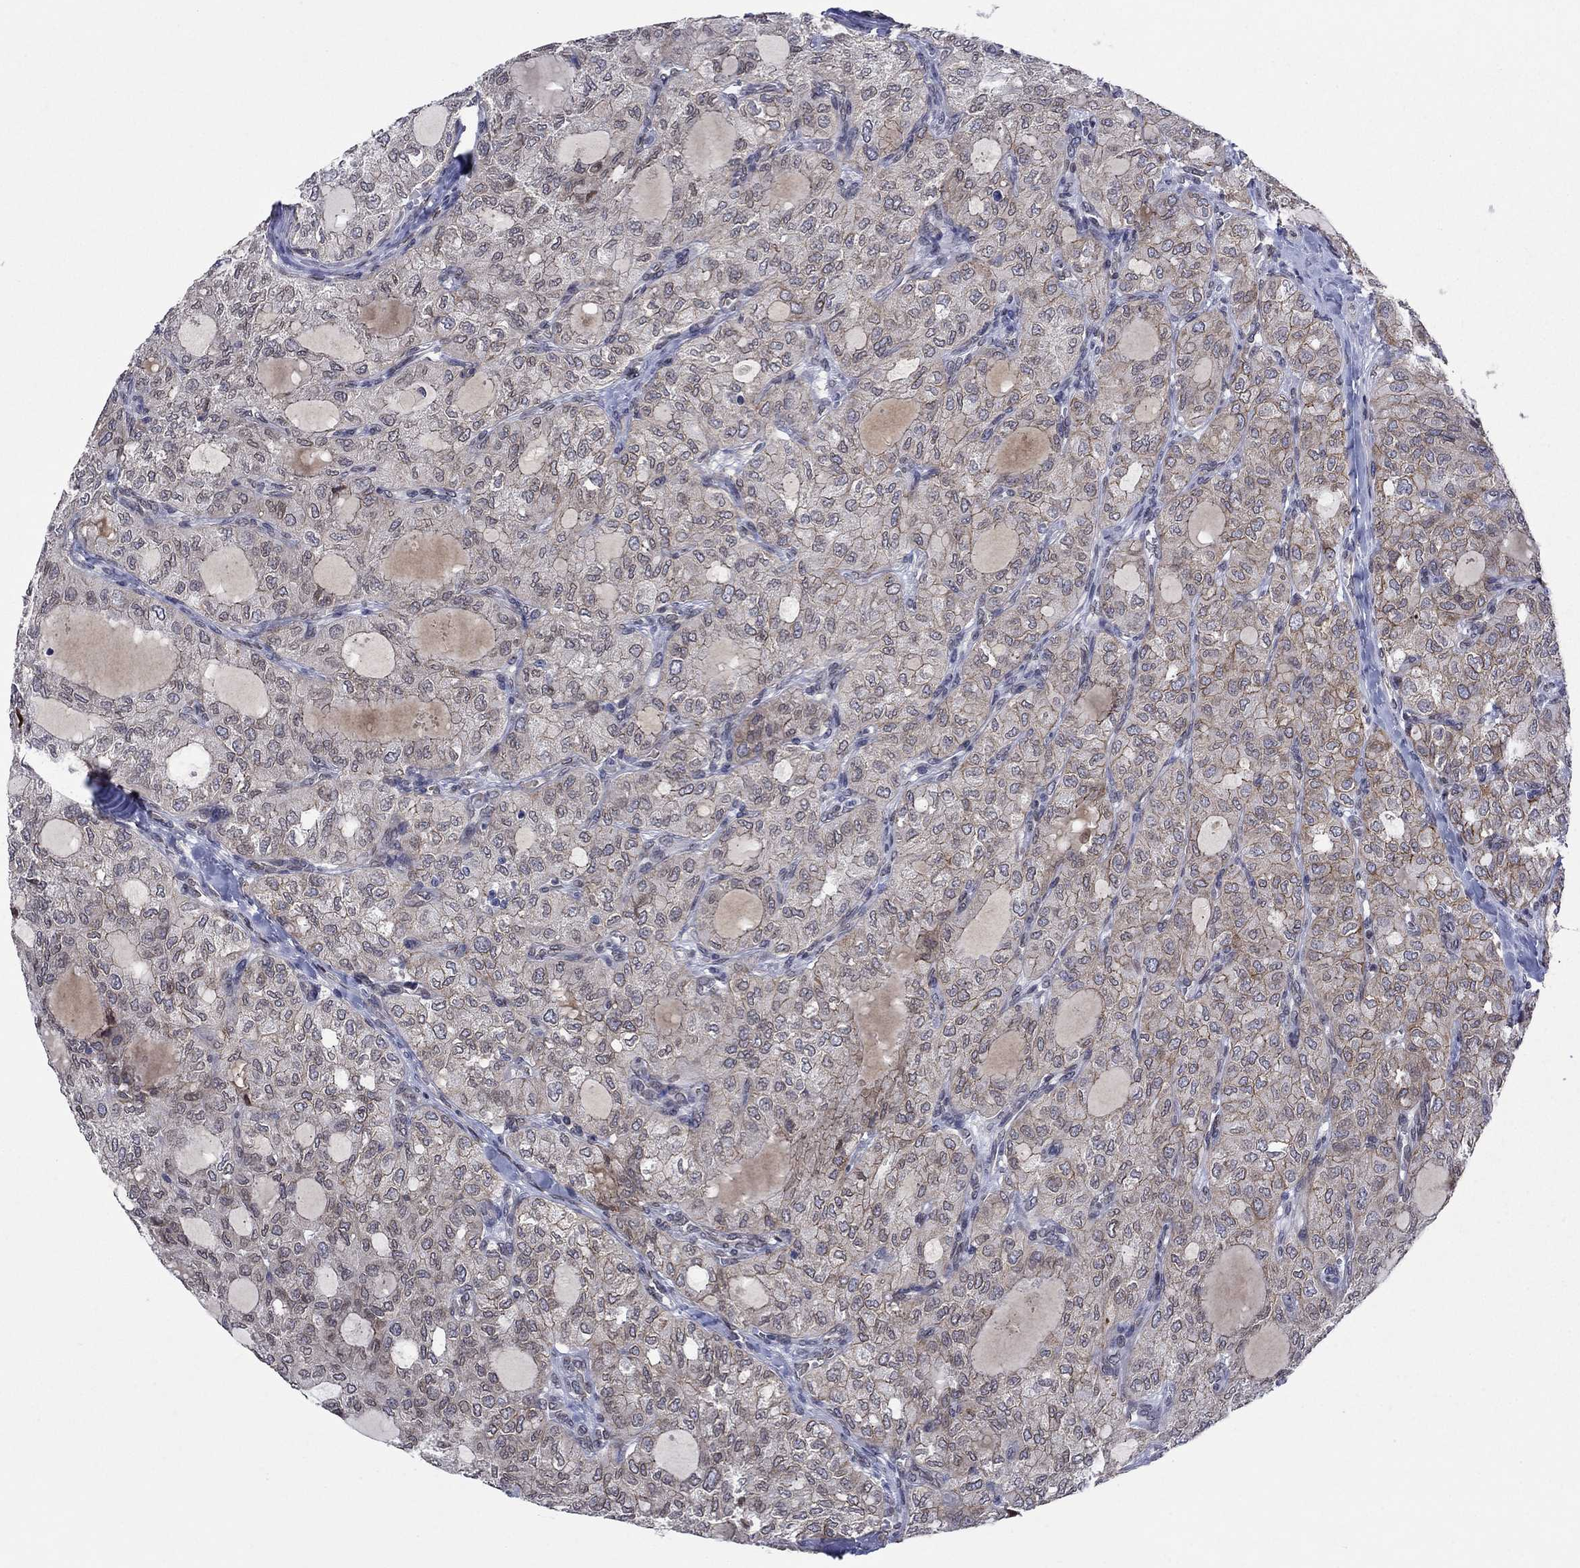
{"staining": {"intensity": "negative", "quantity": "none", "location": "none"}, "tissue": "thyroid cancer", "cell_type": "Tumor cells", "image_type": "cancer", "snomed": [{"axis": "morphology", "description": "Follicular adenoma carcinoma, NOS"}, {"axis": "topography", "description": "Thyroid gland"}], "caption": "A high-resolution photomicrograph shows immunohistochemistry staining of thyroid cancer, which displays no significant expression in tumor cells.", "gene": "EMC9", "patient": {"sex": "male", "age": 75}}